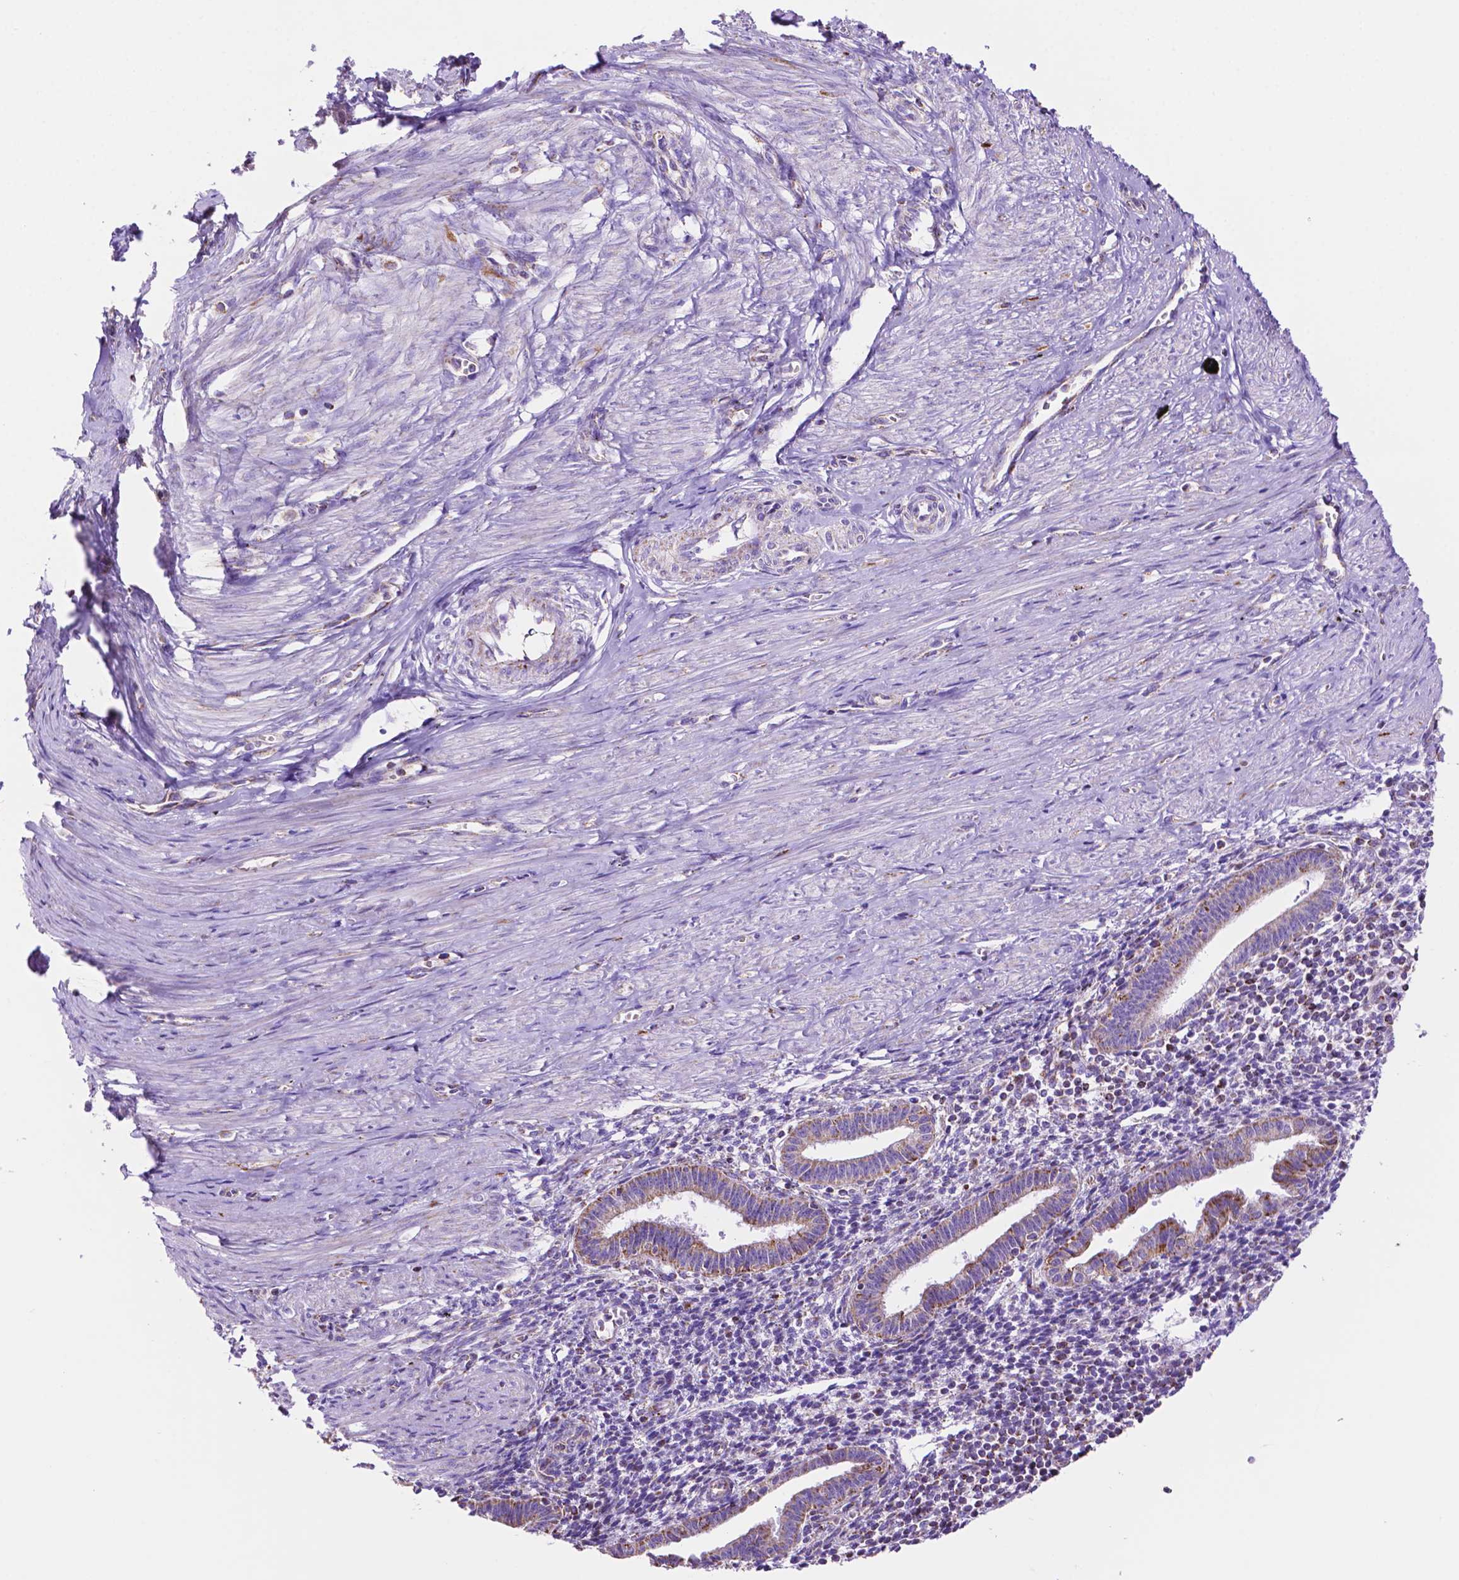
{"staining": {"intensity": "negative", "quantity": "none", "location": "none"}, "tissue": "endometrium", "cell_type": "Cells in endometrial stroma", "image_type": "normal", "snomed": [{"axis": "morphology", "description": "Normal tissue, NOS"}, {"axis": "topography", "description": "Endometrium"}], "caption": "Immunohistochemical staining of benign human endometrium demonstrates no significant staining in cells in endometrial stroma.", "gene": "GDPD5", "patient": {"sex": "female", "age": 37}}